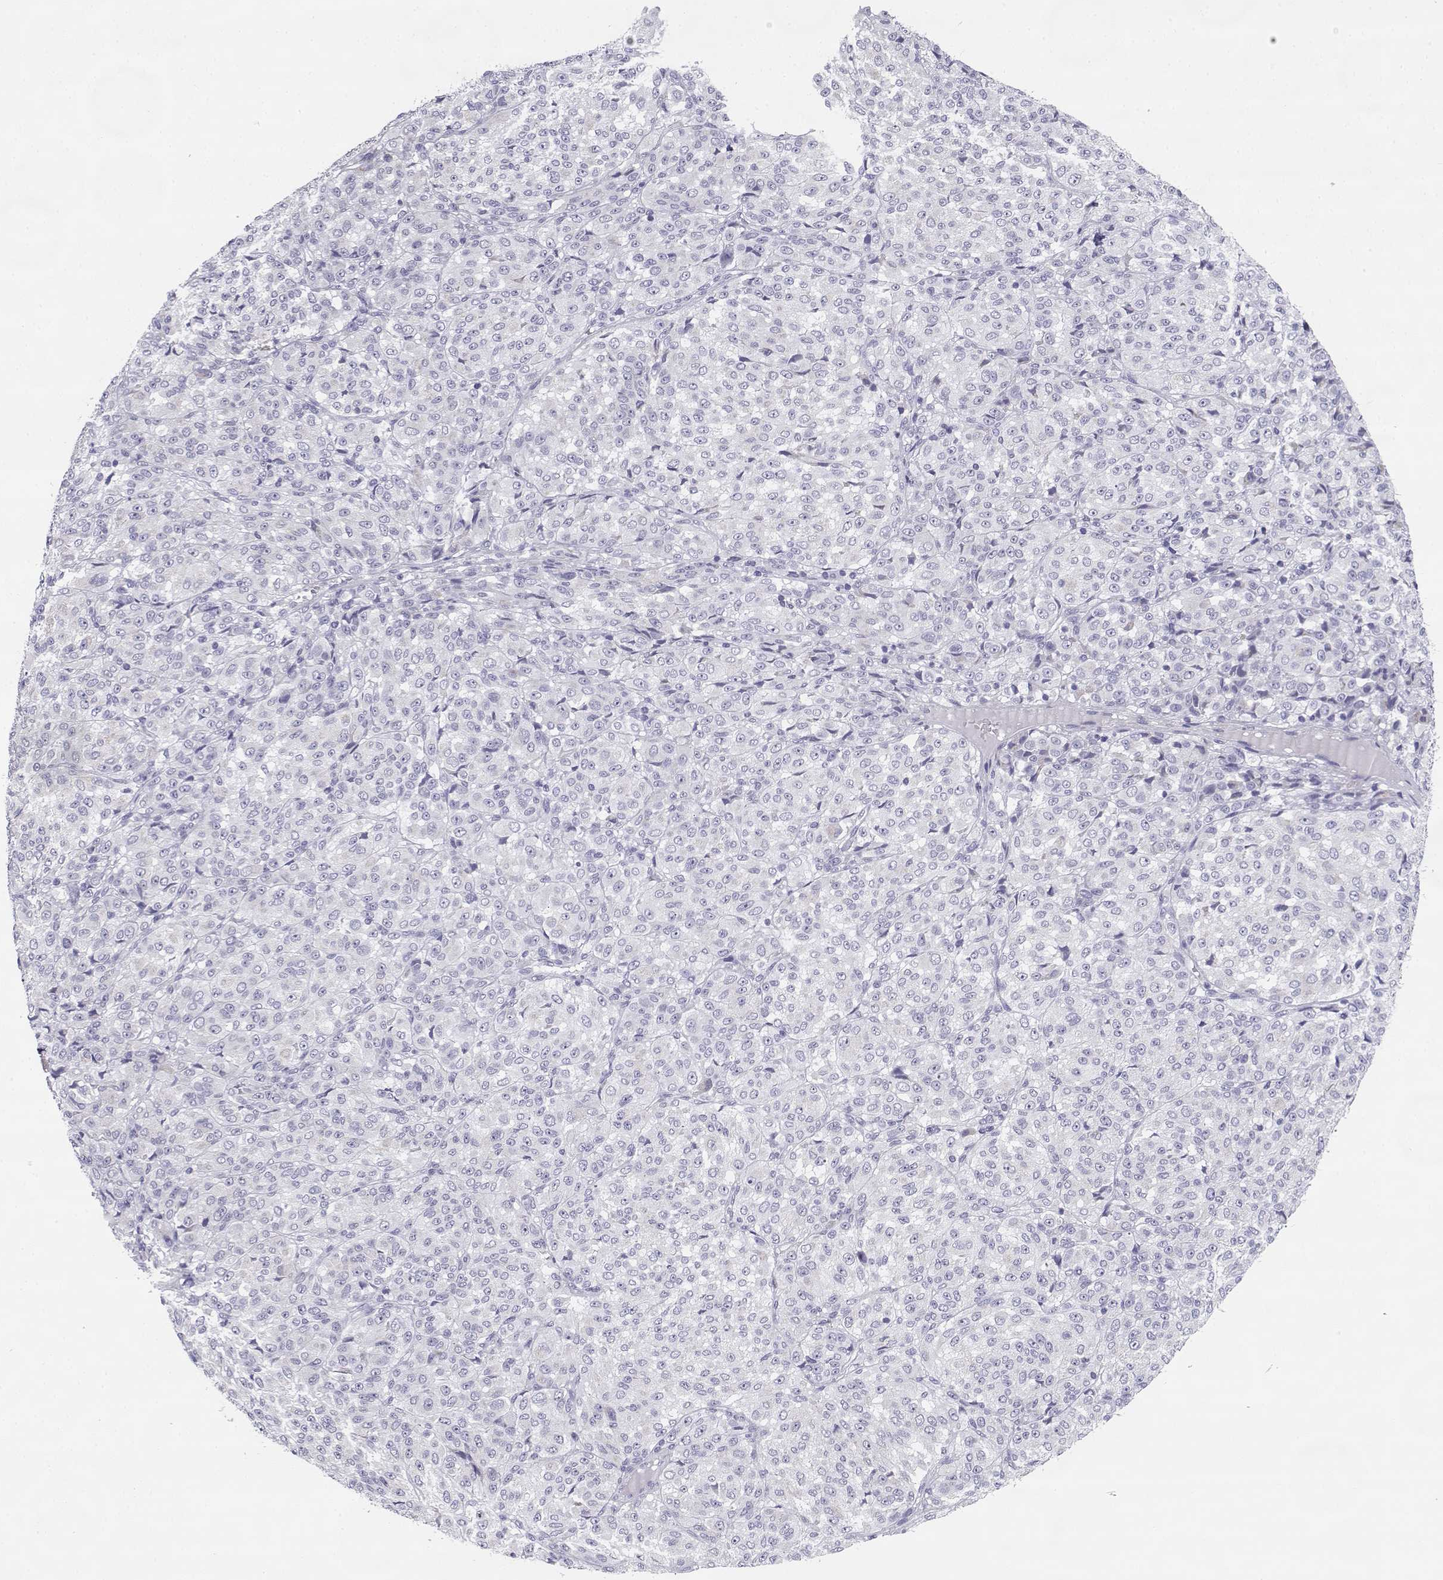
{"staining": {"intensity": "negative", "quantity": "none", "location": "none"}, "tissue": "melanoma", "cell_type": "Tumor cells", "image_type": "cancer", "snomed": [{"axis": "morphology", "description": "Malignant melanoma, Metastatic site"}, {"axis": "topography", "description": "Brain"}], "caption": "A high-resolution image shows immunohistochemistry (IHC) staining of malignant melanoma (metastatic site), which exhibits no significant expression in tumor cells.", "gene": "CREB3L3", "patient": {"sex": "female", "age": 56}}